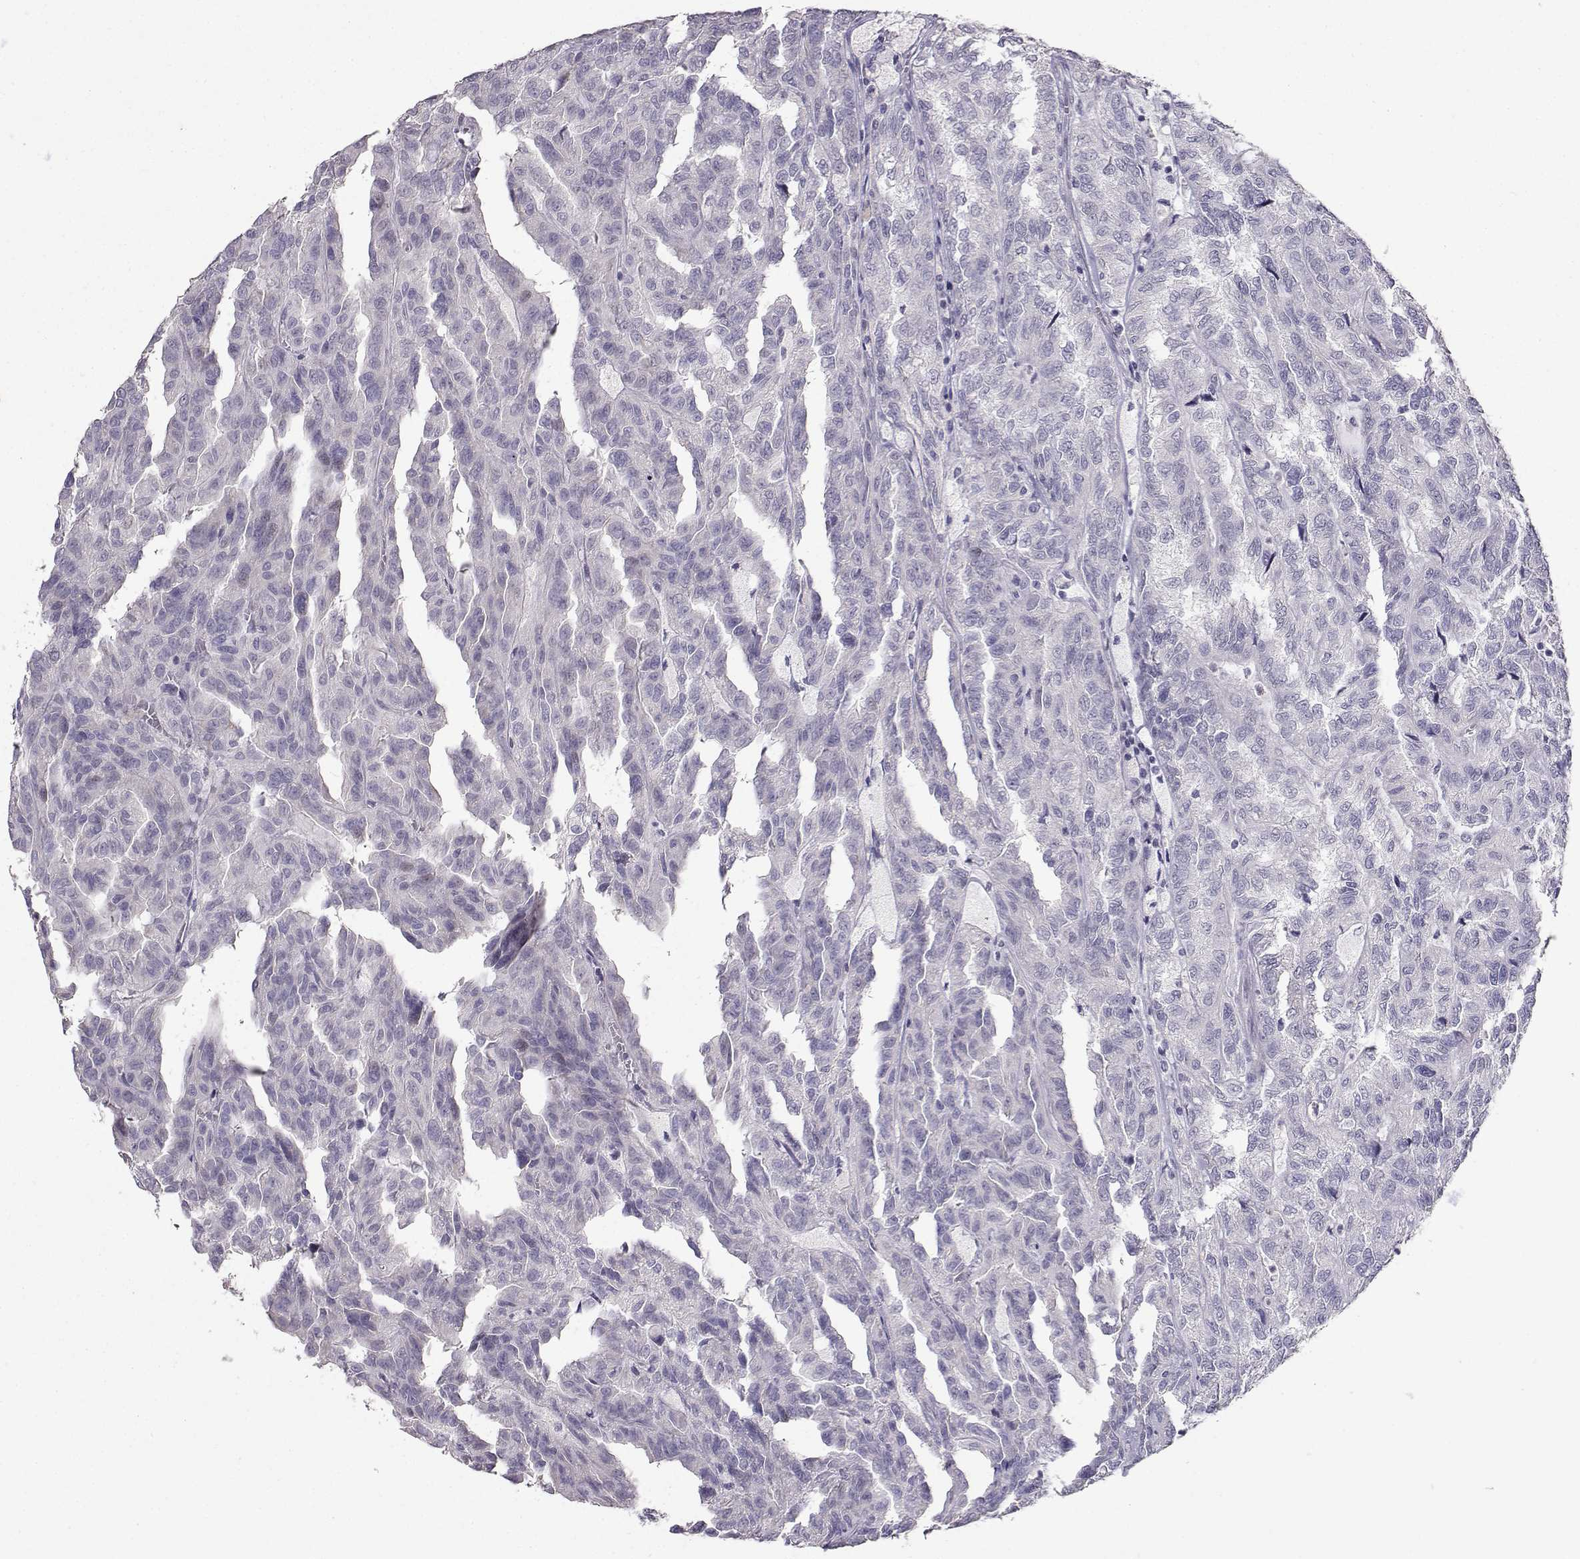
{"staining": {"intensity": "negative", "quantity": "none", "location": "none"}, "tissue": "renal cancer", "cell_type": "Tumor cells", "image_type": "cancer", "snomed": [{"axis": "morphology", "description": "Adenocarcinoma, NOS"}, {"axis": "topography", "description": "Kidney"}], "caption": "This is an IHC histopathology image of renal cancer (adenocarcinoma). There is no expression in tumor cells.", "gene": "CARTPT", "patient": {"sex": "male", "age": 79}}